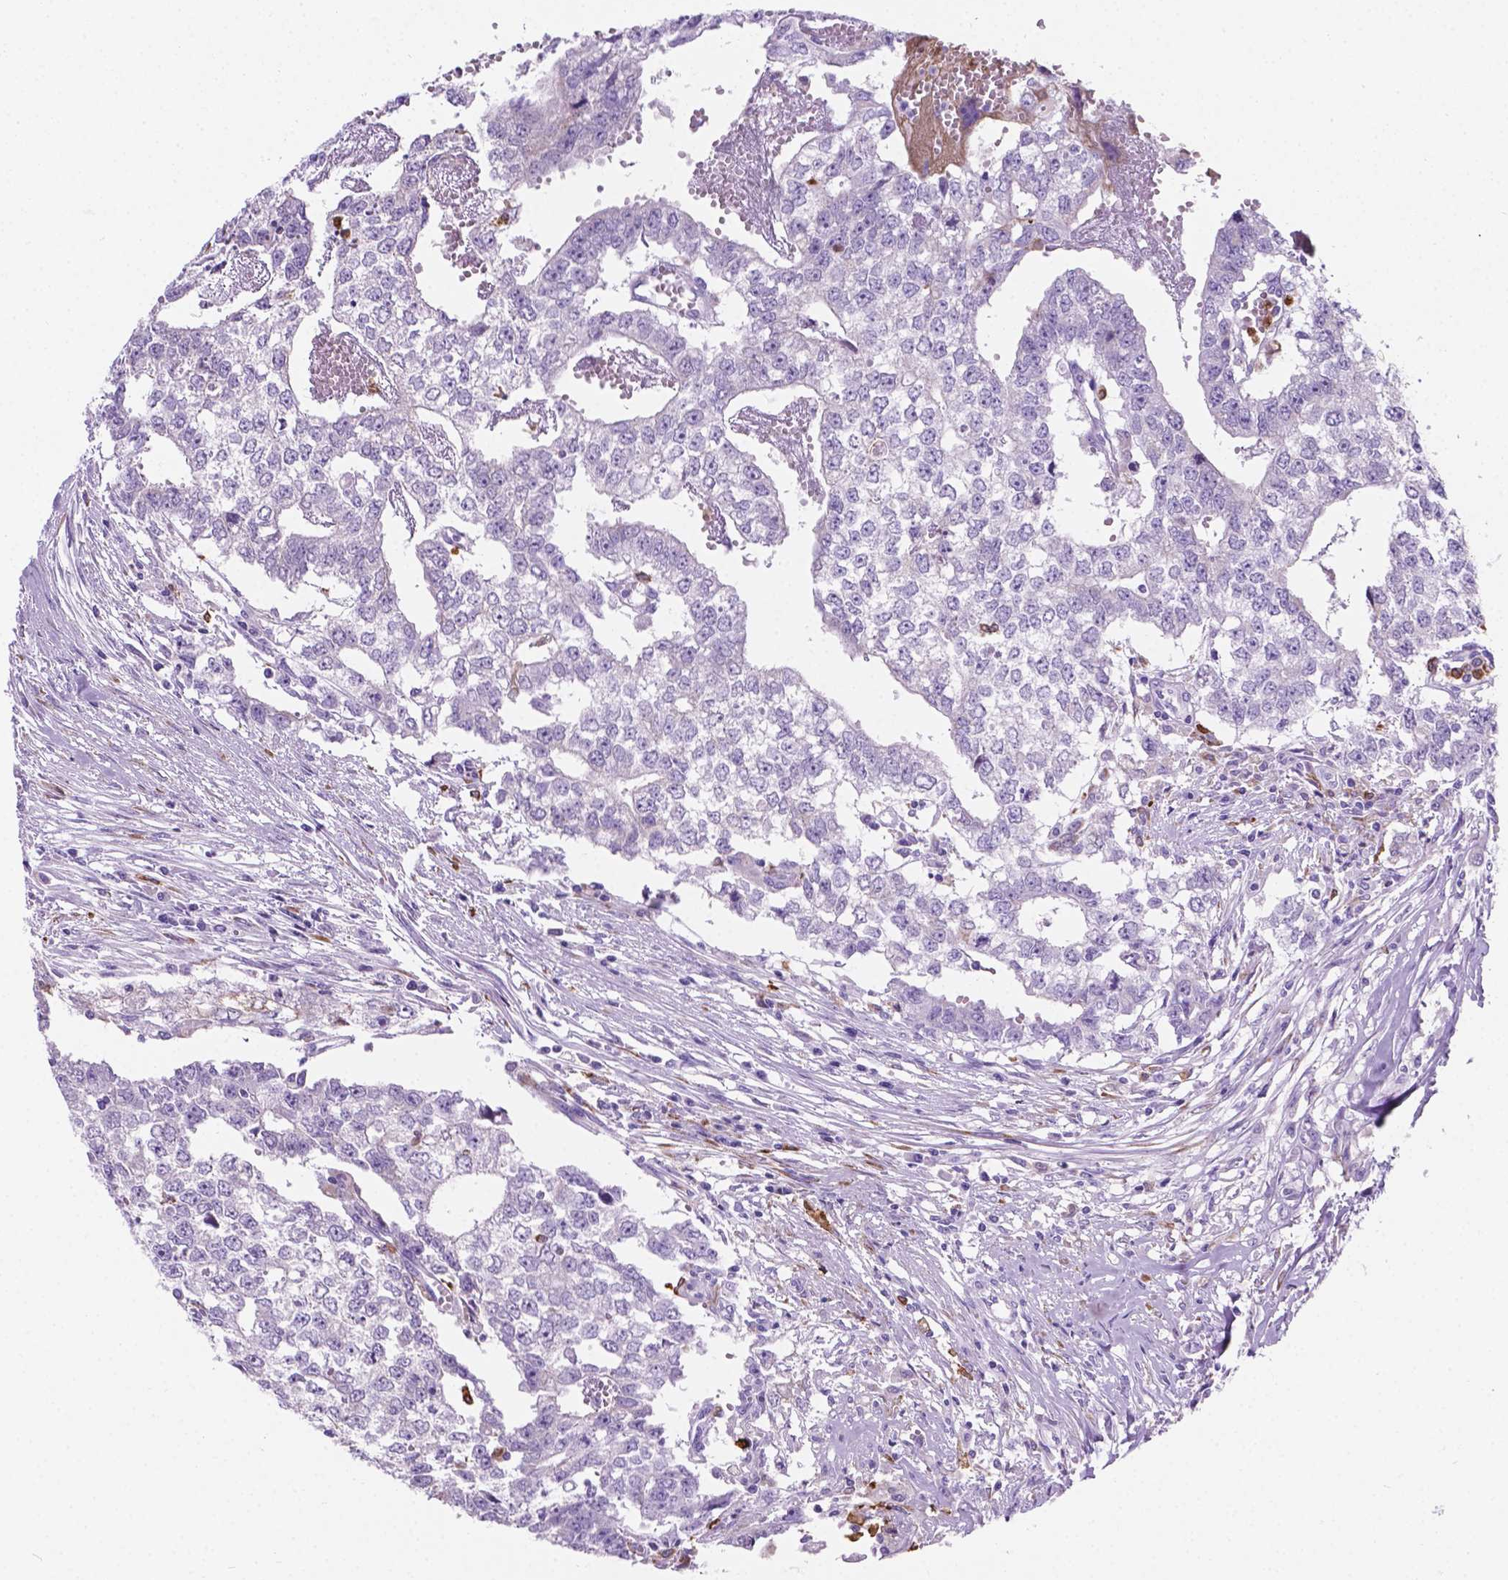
{"staining": {"intensity": "negative", "quantity": "none", "location": "none"}, "tissue": "testis cancer", "cell_type": "Tumor cells", "image_type": "cancer", "snomed": [{"axis": "morphology", "description": "Carcinoma, Embryonal, NOS"}, {"axis": "morphology", "description": "Teratoma, malignant, NOS"}, {"axis": "topography", "description": "Testis"}], "caption": "Tumor cells show no significant protein staining in testis cancer.", "gene": "MACF1", "patient": {"sex": "male", "age": 24}}